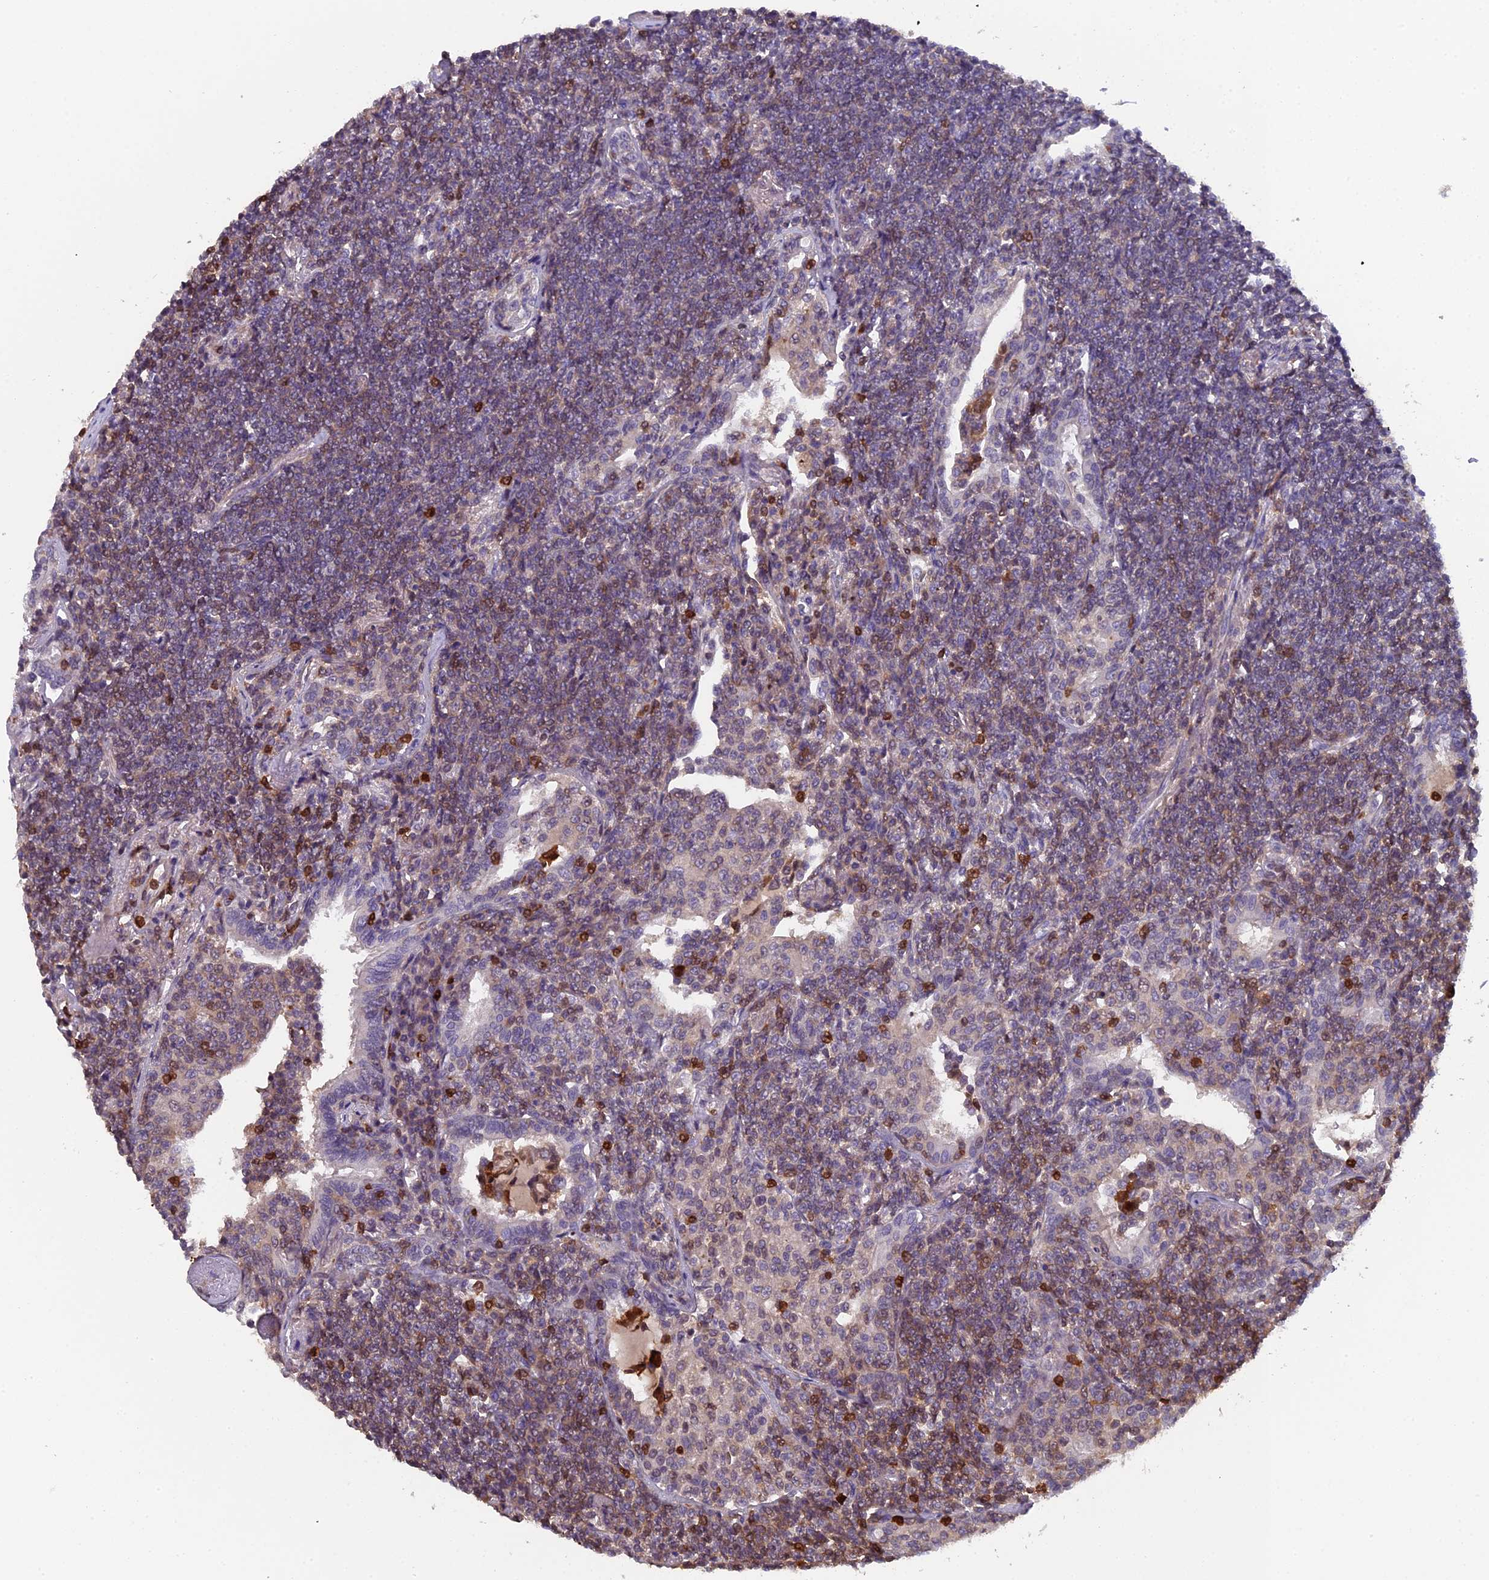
{"staining": {"intensity": "weak", "quantity": "25%-75%", "location": "cytoplasmic/membranous"}, "tissue": "lymphoma", "cell_type": "Tumor cells", "image_type": "cancer", "snomed": [{"axis": "morphology", "description": "Malignant lymphoma, non-Hodgkin's type, Low grade"}, {"axis": "topography", "description": "Lung"}], "caption": "Tumor cells display low levels of weak cytoplasmic/membranous positivity in about 25%-75% of cells in human malignant lymphoma, non-Hodgkin's type (low-grade). Immunohistochemistry (ihc) stains the protein of interest in brown and the nuclei are stained blue.", "gene": "GALK2", "patient": {"sex": "female", "age": 71}}